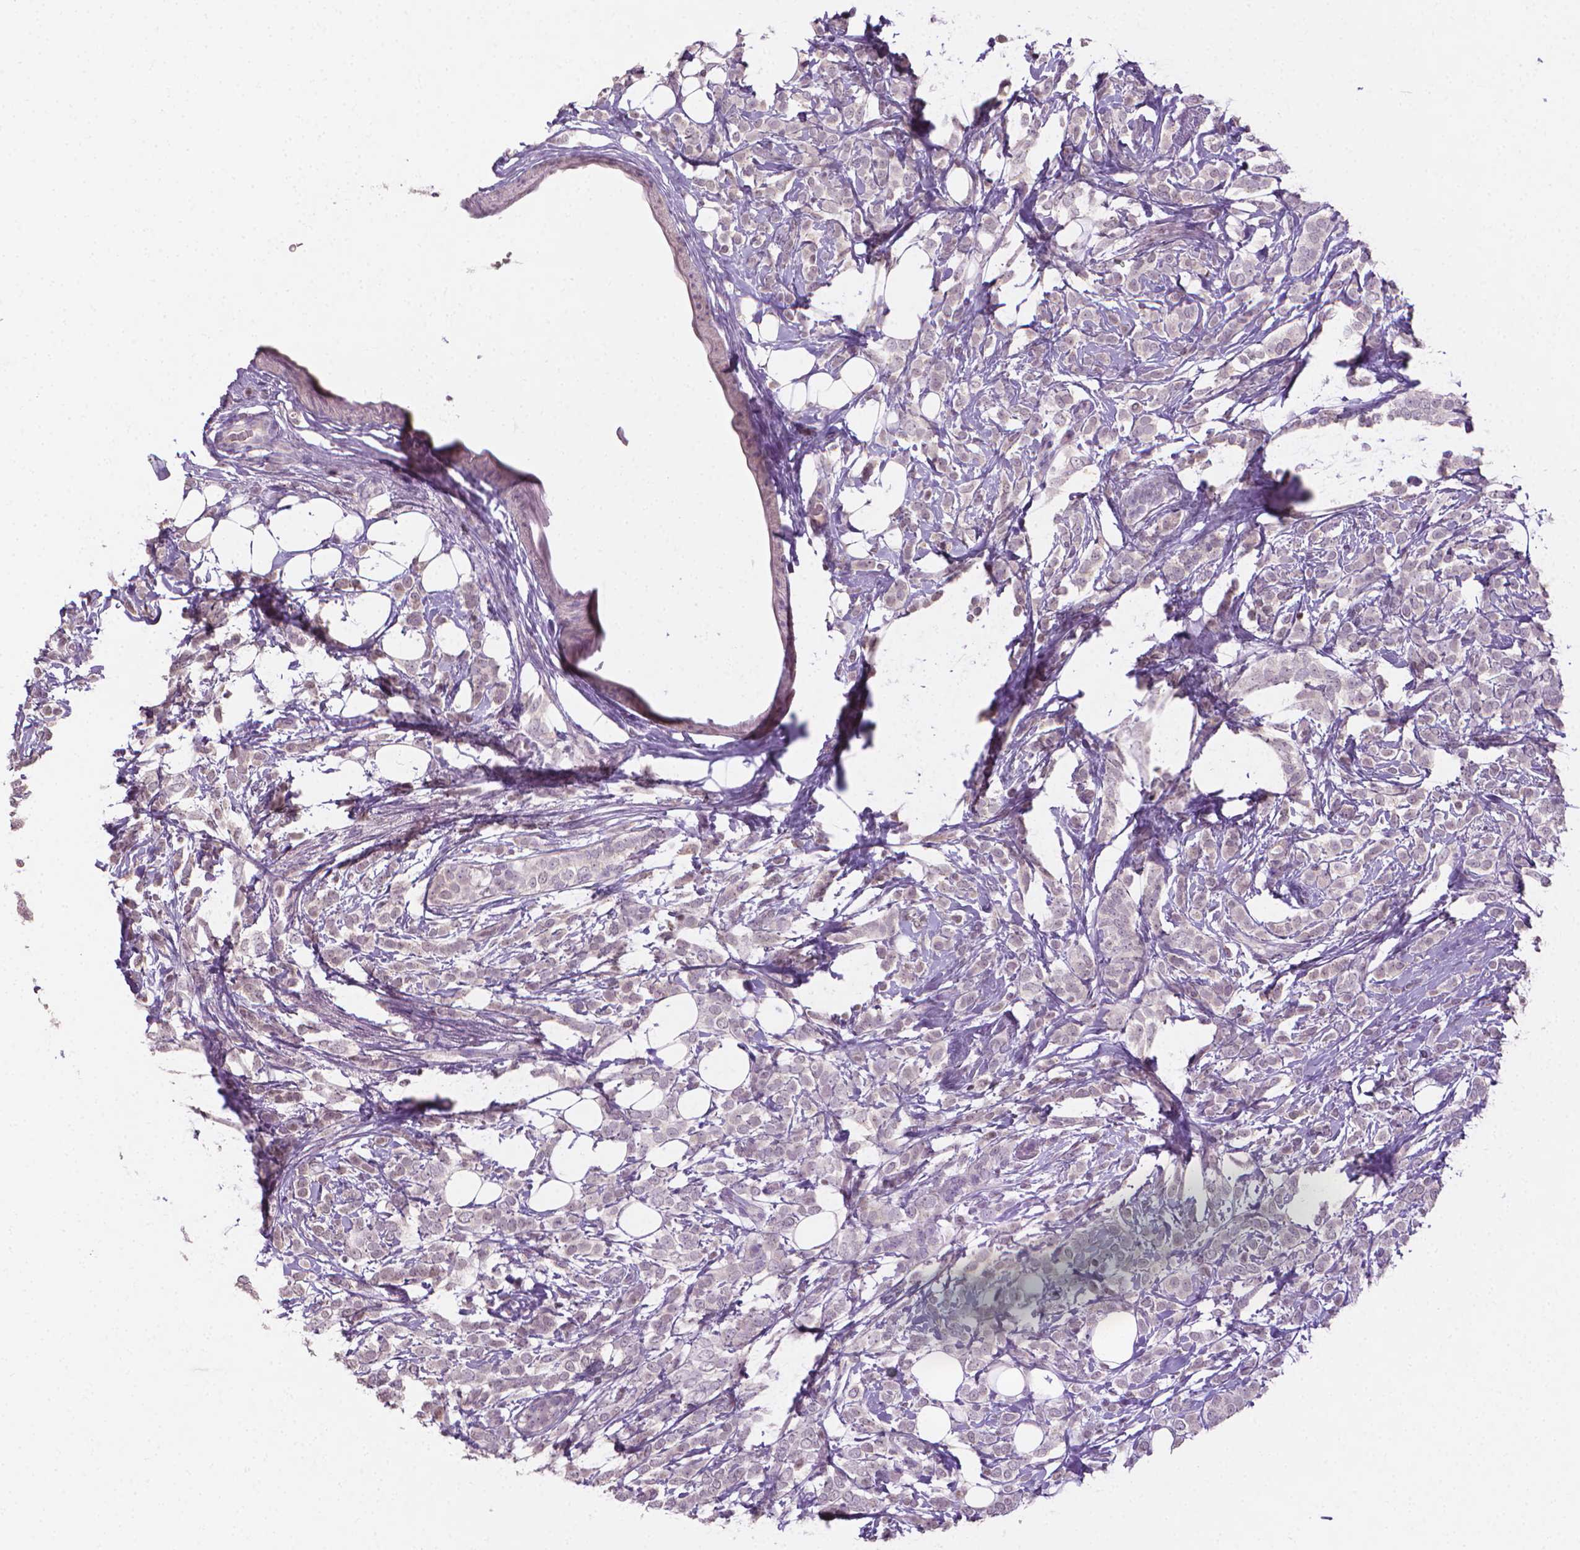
{"staining": {"intensity": "negative", "quantity": "none", "location": "none"}, "tissue": "breast cancer", "cell_type": "Tumor cells", "image_type": "cancer", "snomed": [{"axis": "morphology", "description": "Lobular carcinoma"}, {"axis": "topography", "description": "Breast"}], "caption": "Histopathology image shows no protein positivity in tumor cells of breast cancer (lobular carcinoma) tissue.", "gene": "NCAN", "patient": {"sex": "female", "age": 49}}